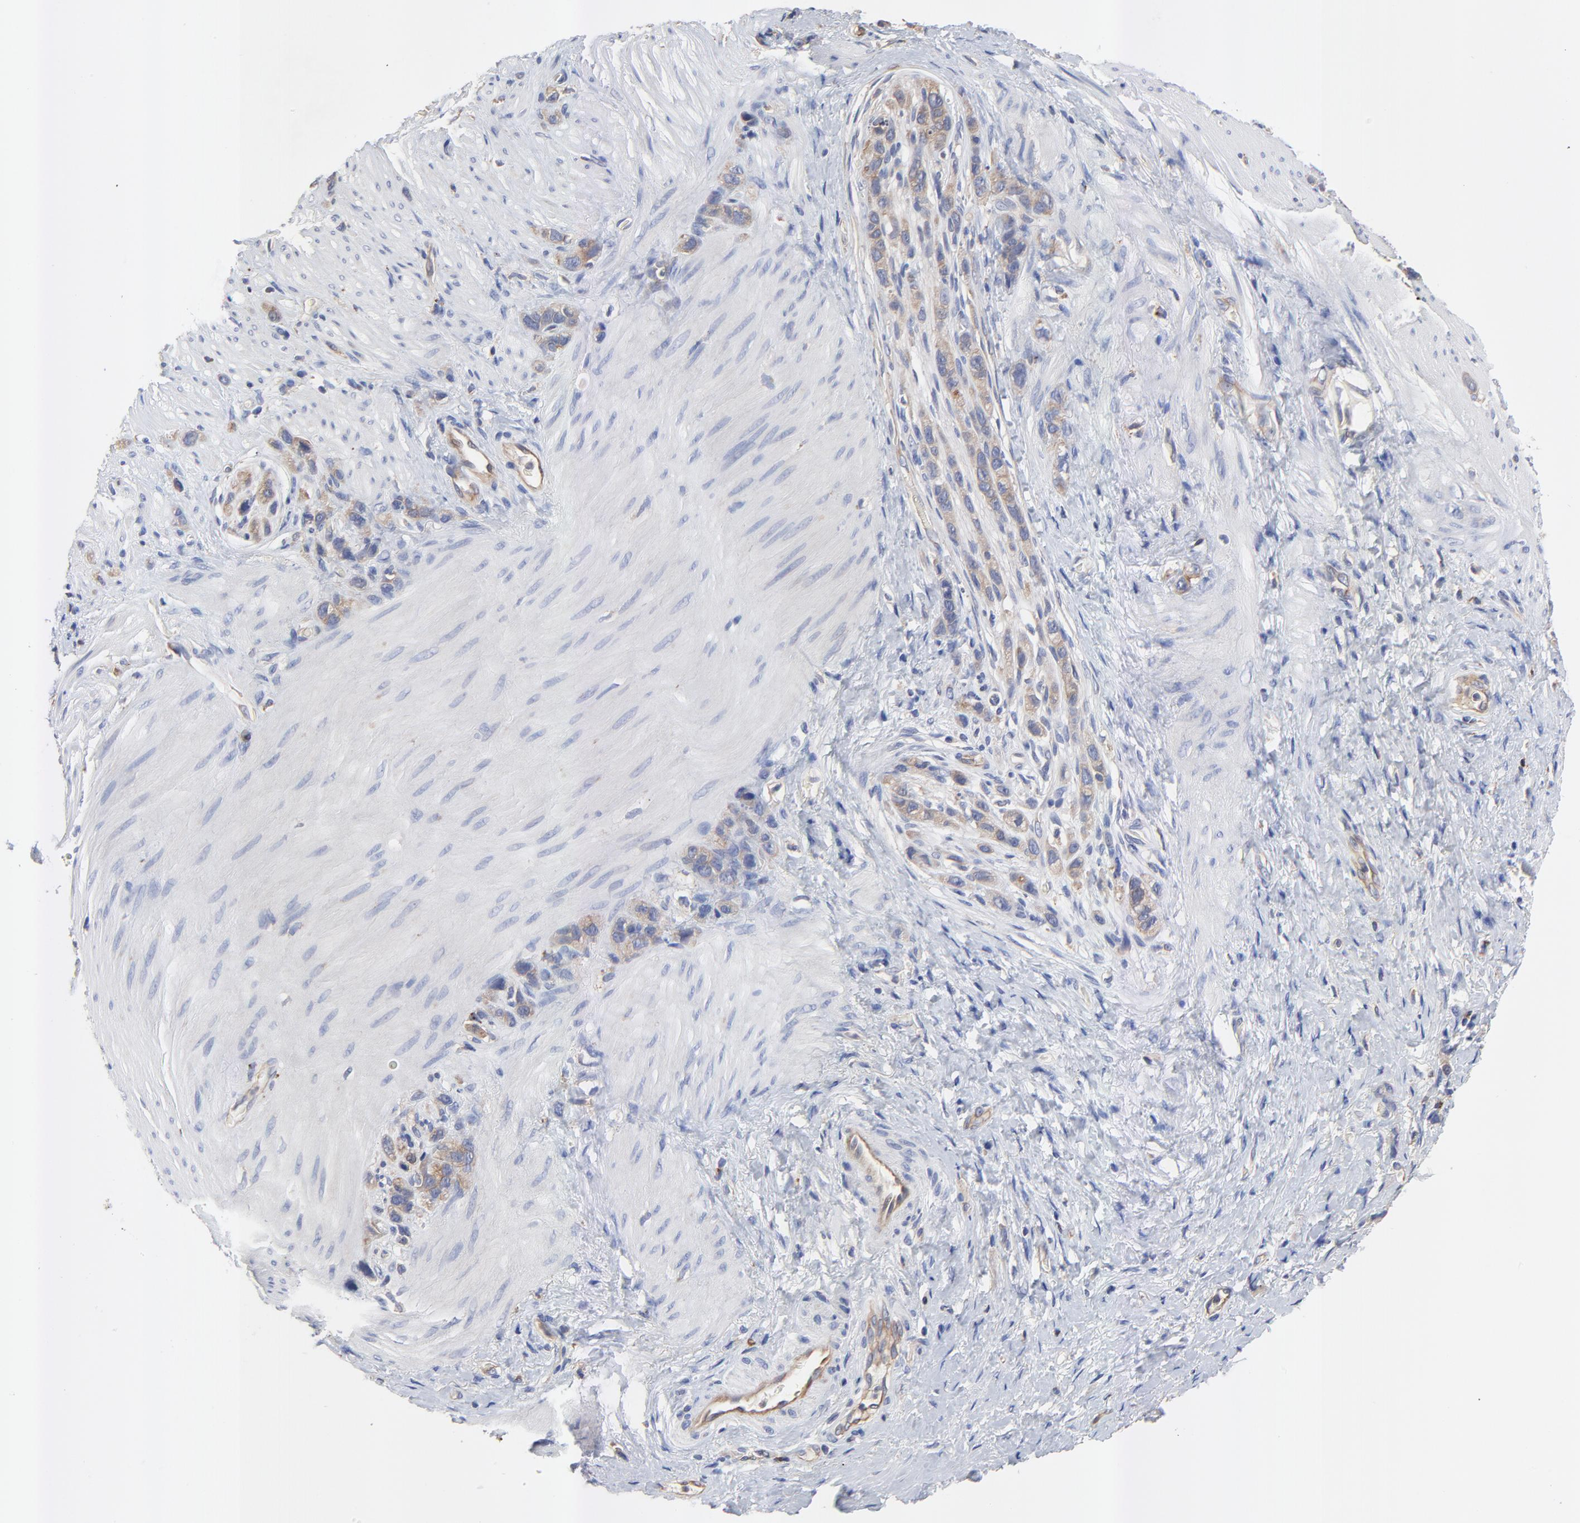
{"staining": {"intensity": "moderate", "quantity": ">75%", "location": "cytoplasmic/membranous"}, "tissue": "stomach cancer", "cell_type": "Tumor cells", "image_type": "cancer", "snomed": [{"axis": "morphology", "description": "Normal tissue, NOS"}, {"axis": "morphology", "description": "Adenocarcinoma, NOS"}, {"axis": "morphology", "description": "Adenocarcinoma, High grade"}, {"axis": "topography", "description": "Stomach, upper"}, {"axis": "topography", "description": "Stomach"}], "caption": "Approximately >75% of tumor cells in human adenocarcinoma (stomach) reveal moderate cytoplasmic/membranous protein staining as visualized by brown immunohistochemical staining.", "gene": "FBXL2", "patient": {"sex": "female", "age": 65}}